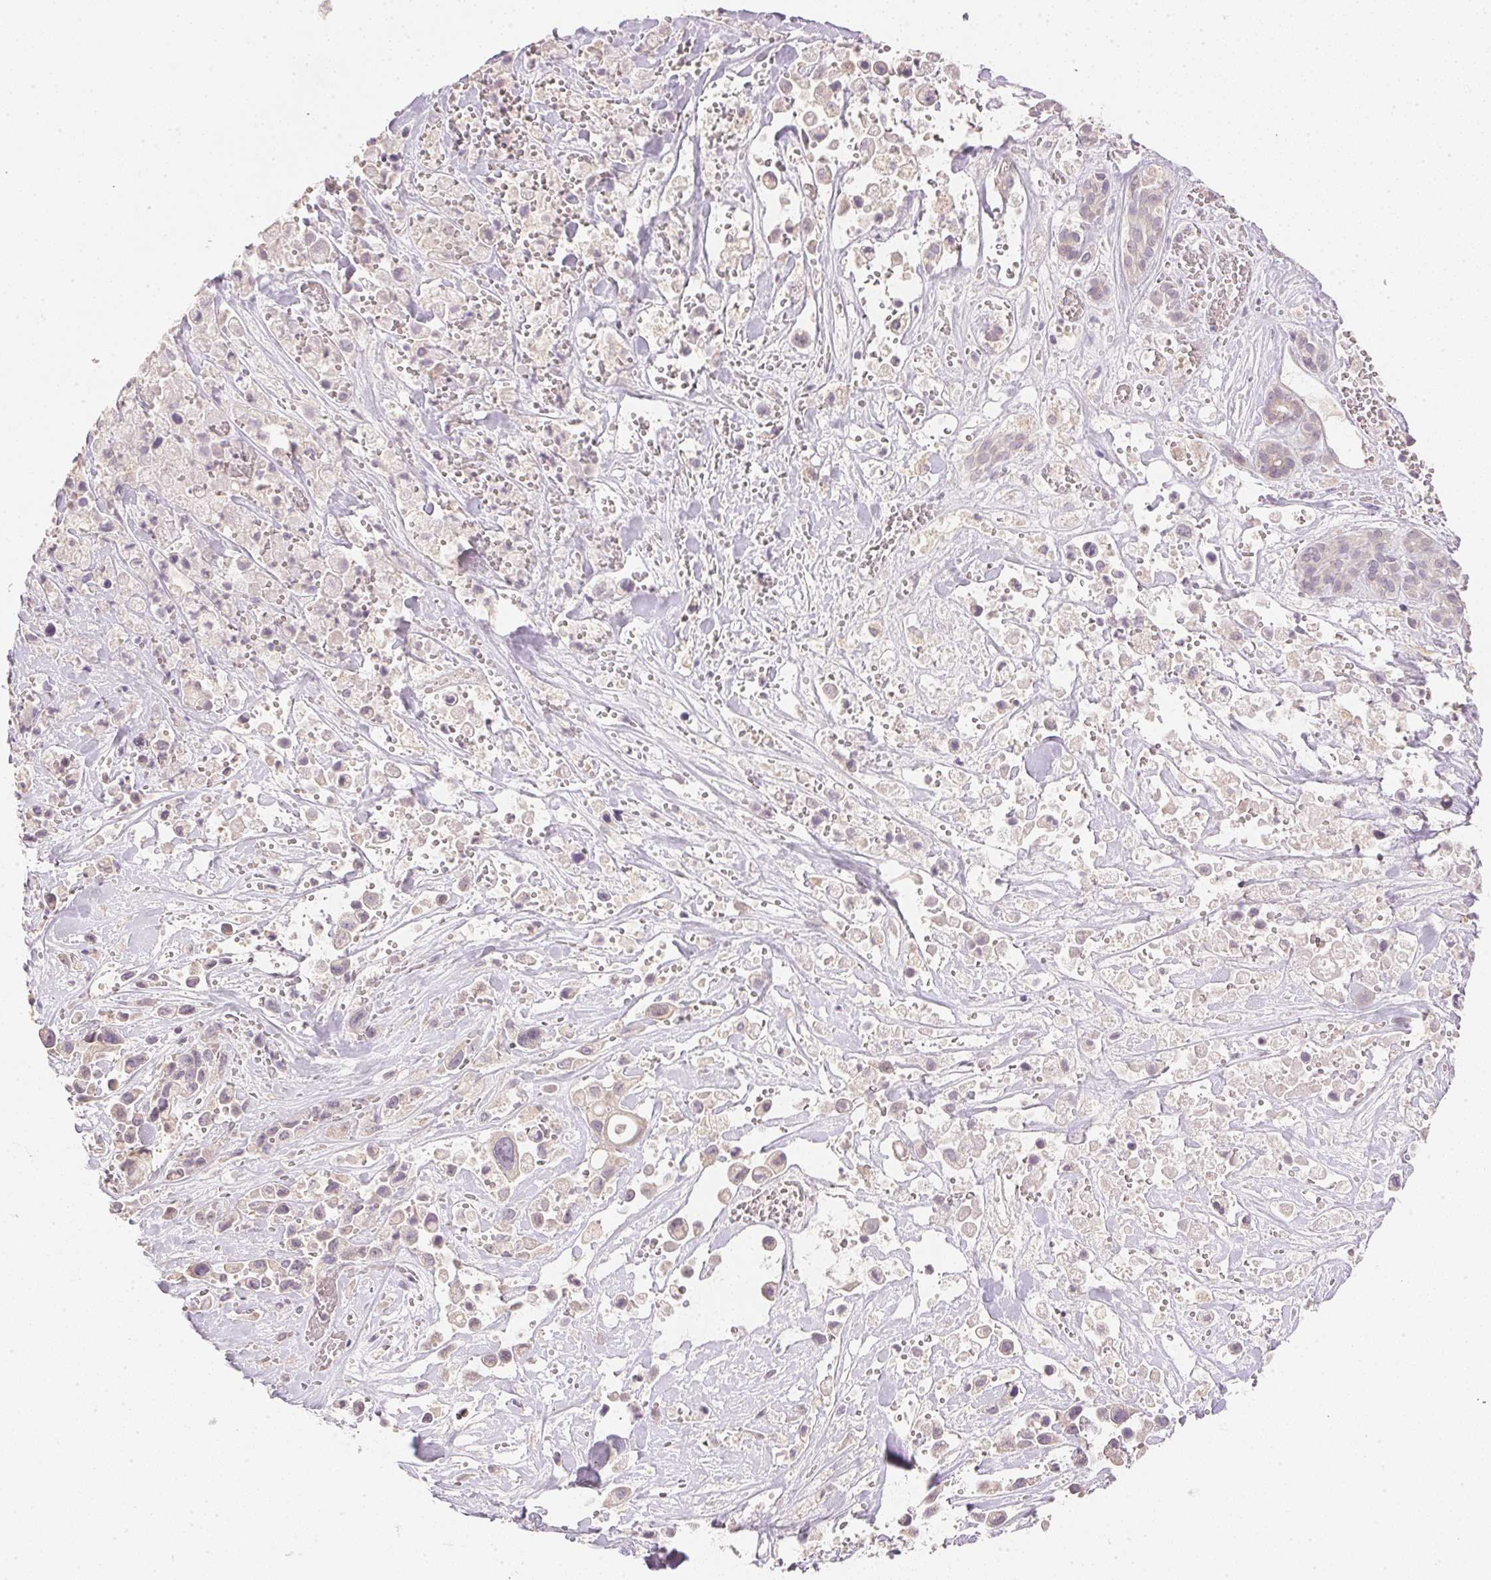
{"staining": {"intensity": "negative", "quantity": "none", "location": "none"}, "tissue": "pancreatic cancer", "cell_type": "Tumor cells", "image_type": "cancer", "snomed": [{"axis": "morphology", "description": "Adenocarcinoma, NOS"}, {"axis": "topography", "description": "Pancreas"}], "caption": "The IHC micrograph has no significant positivity in tumor cells of pancreatic adenocarcinoma tissue. (Brightfield microscopy of DAB (3,3'-diaminobenzidine) IHC at high magnification).", "gene": "DHCR24", "patient": {"sex": "male", "age": 44}}